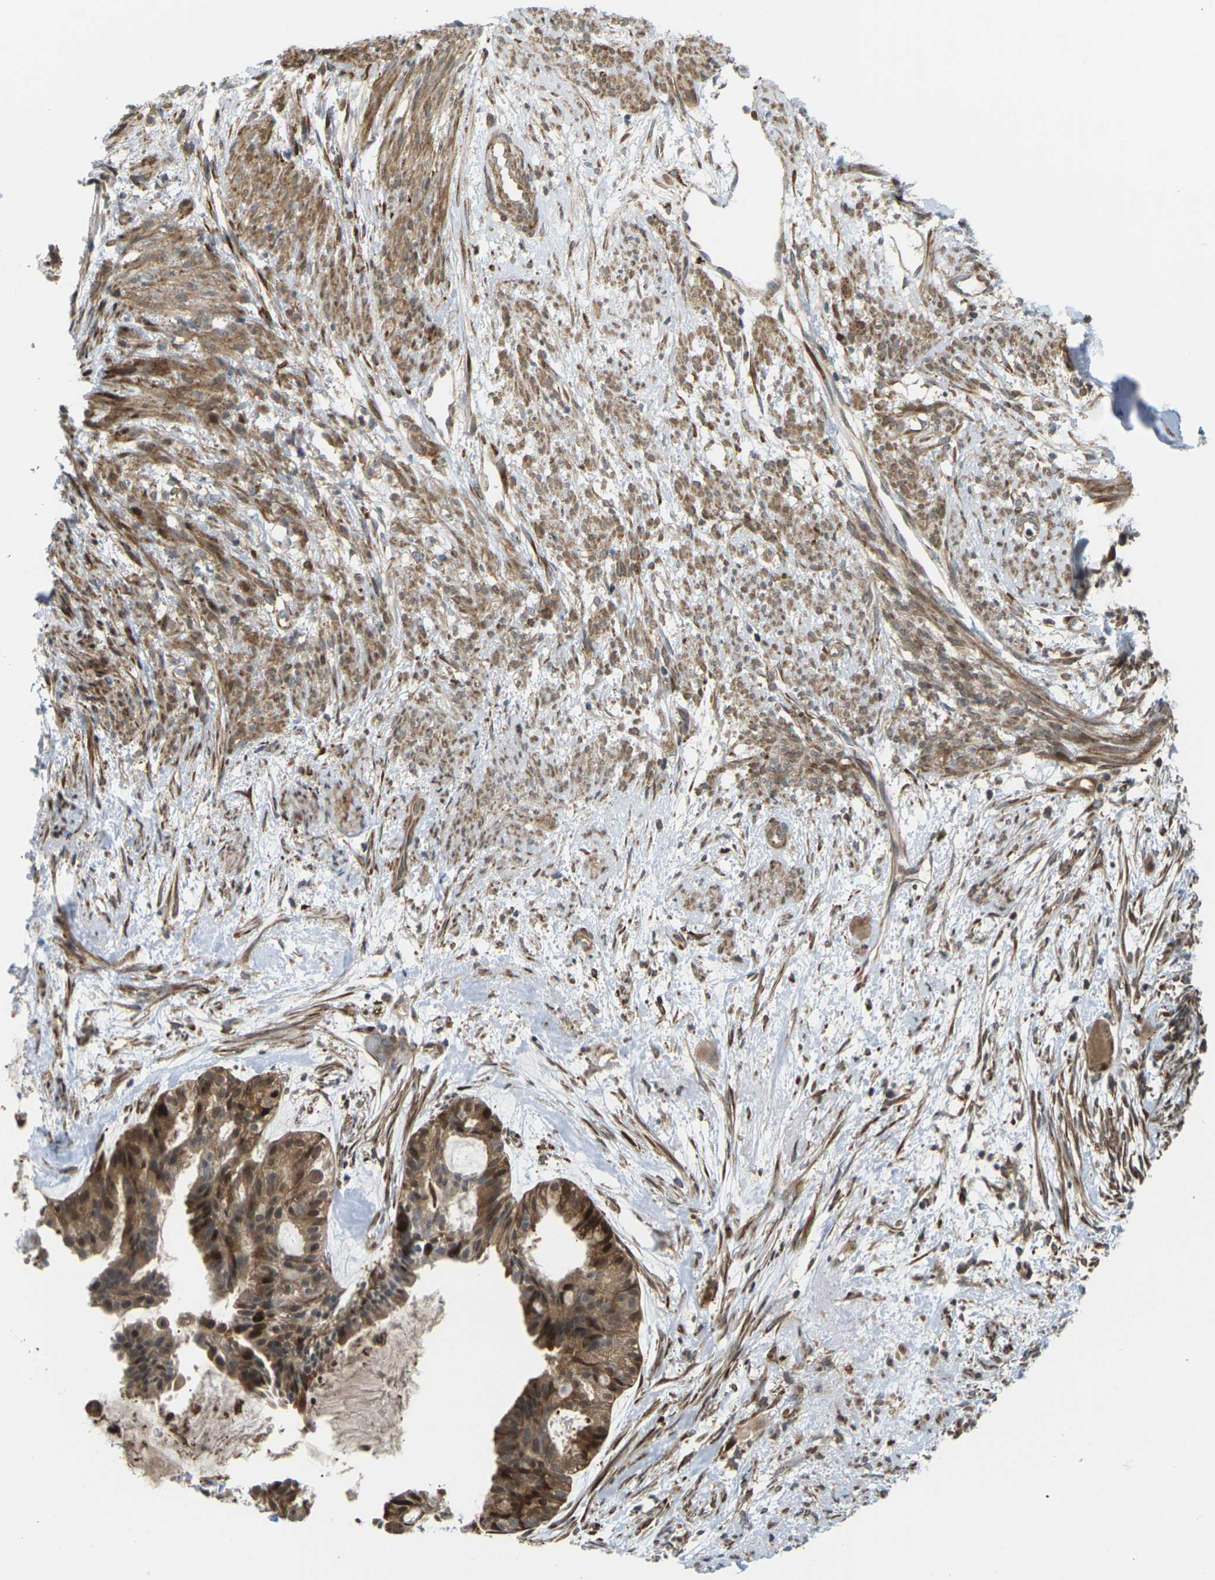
{"staining": {"intensity": "moderate", "quantity": ">75%", "location": "cytoplasmic/membranous,nuclear"}, "tissue": "cervical cancer", "cell_type": "Tumor cells", "image_type": "cancer", "snomed": [{"axis": "morphology", "description": "Normal tissue, NOS"}, {"axis": "morphology", "description": "Adenocarcinoma, NOS"}, {"axis": "topography", "description": "Cervix"}, {"axis": "topography", "description": "Endometrium"}], "caption": "IHC of adenocarcinoma (cervical) displays medium levels of moderate cytoplasmic/membranous and nuclear positivity in about >75% of tumor cells.", "gene": "ROBO1", "patient": {"sex": "female", "age": 86}}